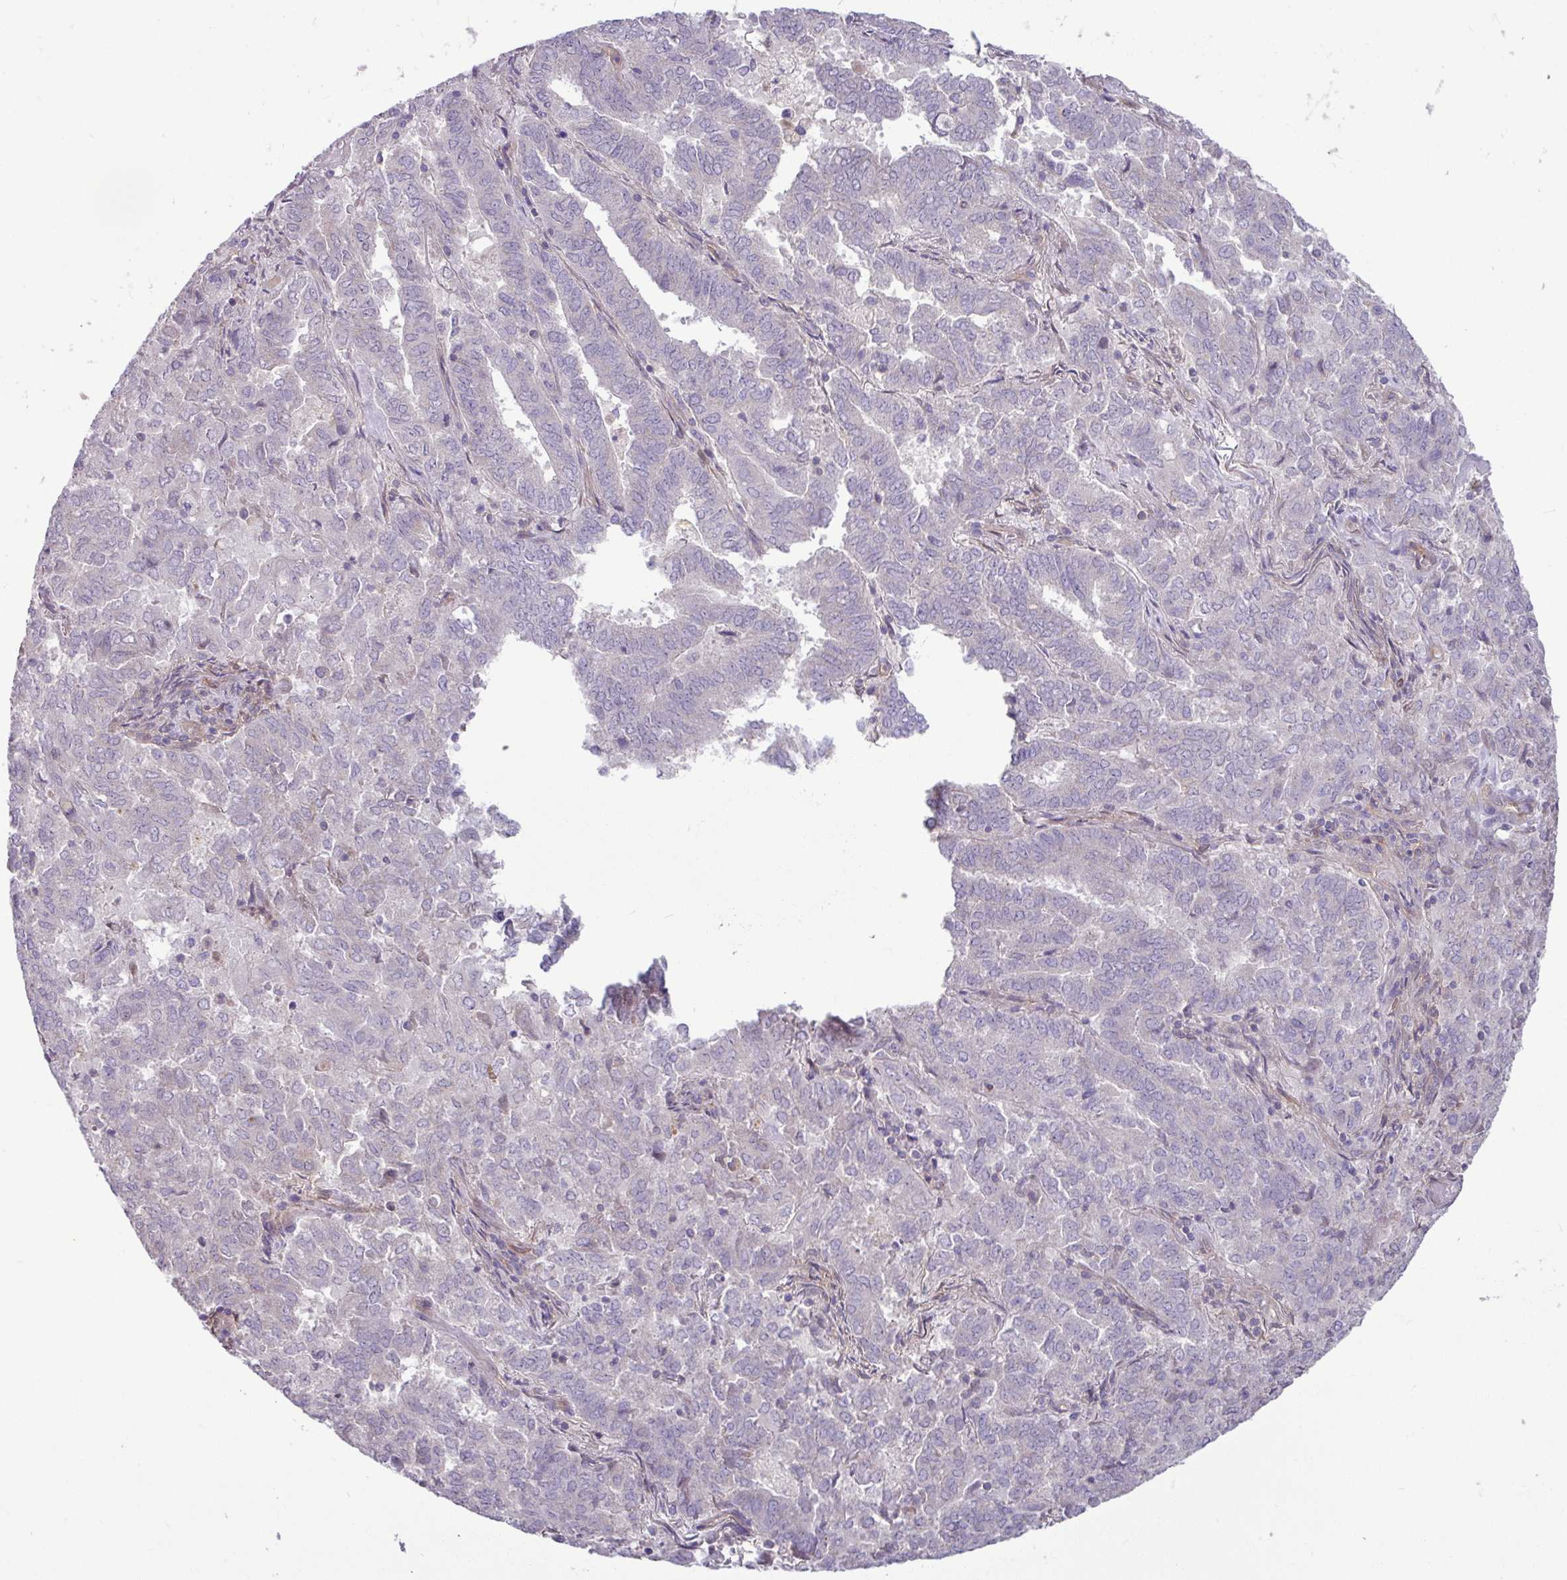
{"staining": {"intensity": "negative", "quantity": "none", "location": "none"}, "tissue": "endometrial cancer", "cell_type": "Tumor cells", "image_type": "cancer", "snomed": [{"axis": "morphology", "description": "Adenocarcinoma, NOS"}, {"axis": "topography", "description": "Endometrium"}], "caption": "There is no significant expression in tumor cells of endometrial cancer.", "gene": "B4GALNT4", "patient": {"sex": "female", "age": 72}}